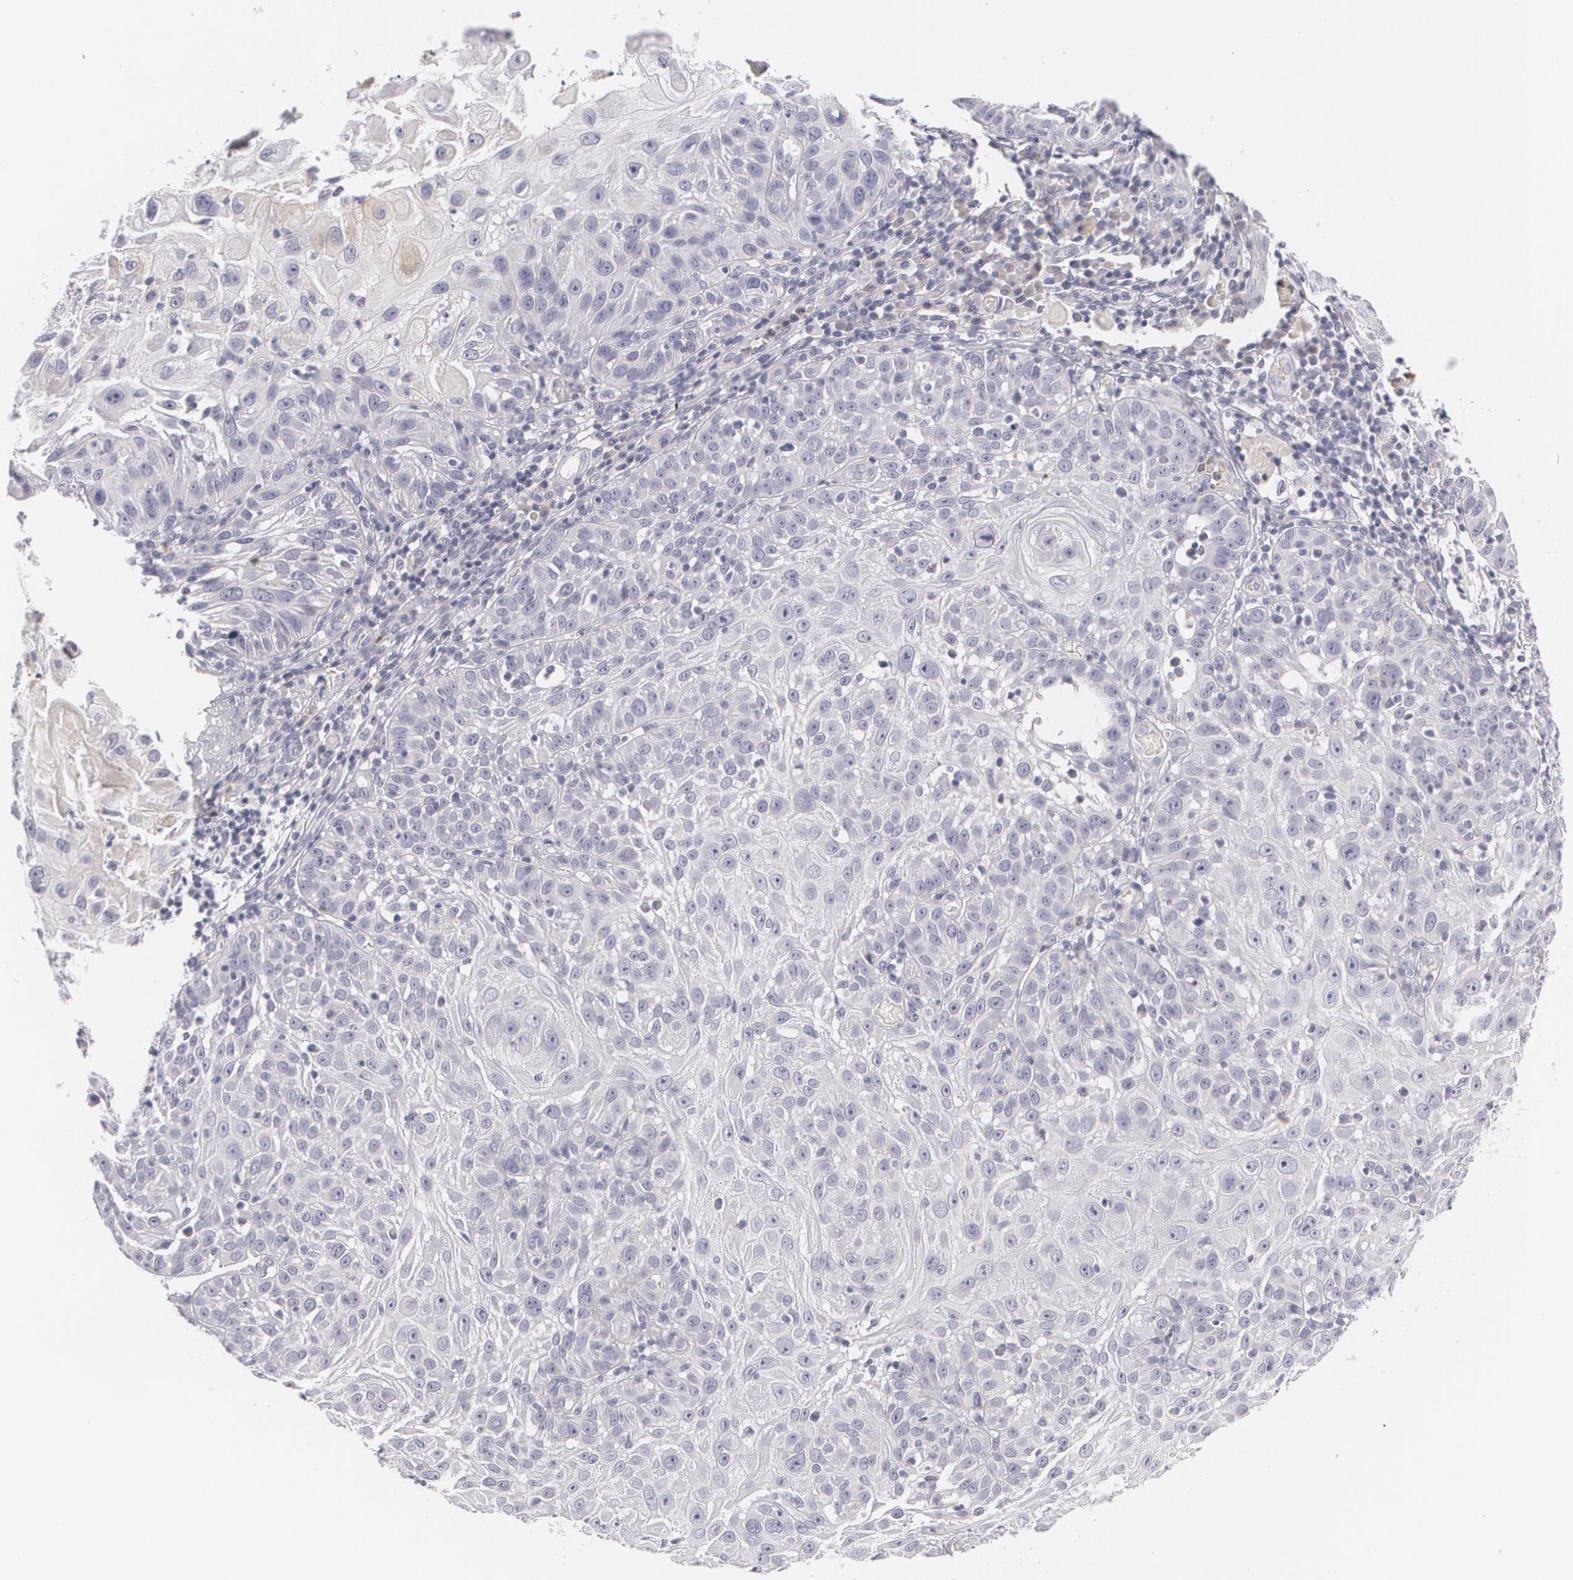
{"staining": {"intensity": "negative", "quantity": "none", "location": "none"}, "tissue": "skin cancer", "cell_type": "Tumor cells", "image_type": "cancer", "snomed": [{"axis": "morphology", "description": "Squamous cell carcinoma, NOS"}, {"axis": "topography", "description": "Skin"}], "caption": "High power microscopy micrograph of an immunohistochemistry image of skin cancer (squamous cell carcinoma), revealing no significant staining in tumor cells.", "gene": "FAM181A", "patient": {"sex": "female", "age": 89}}